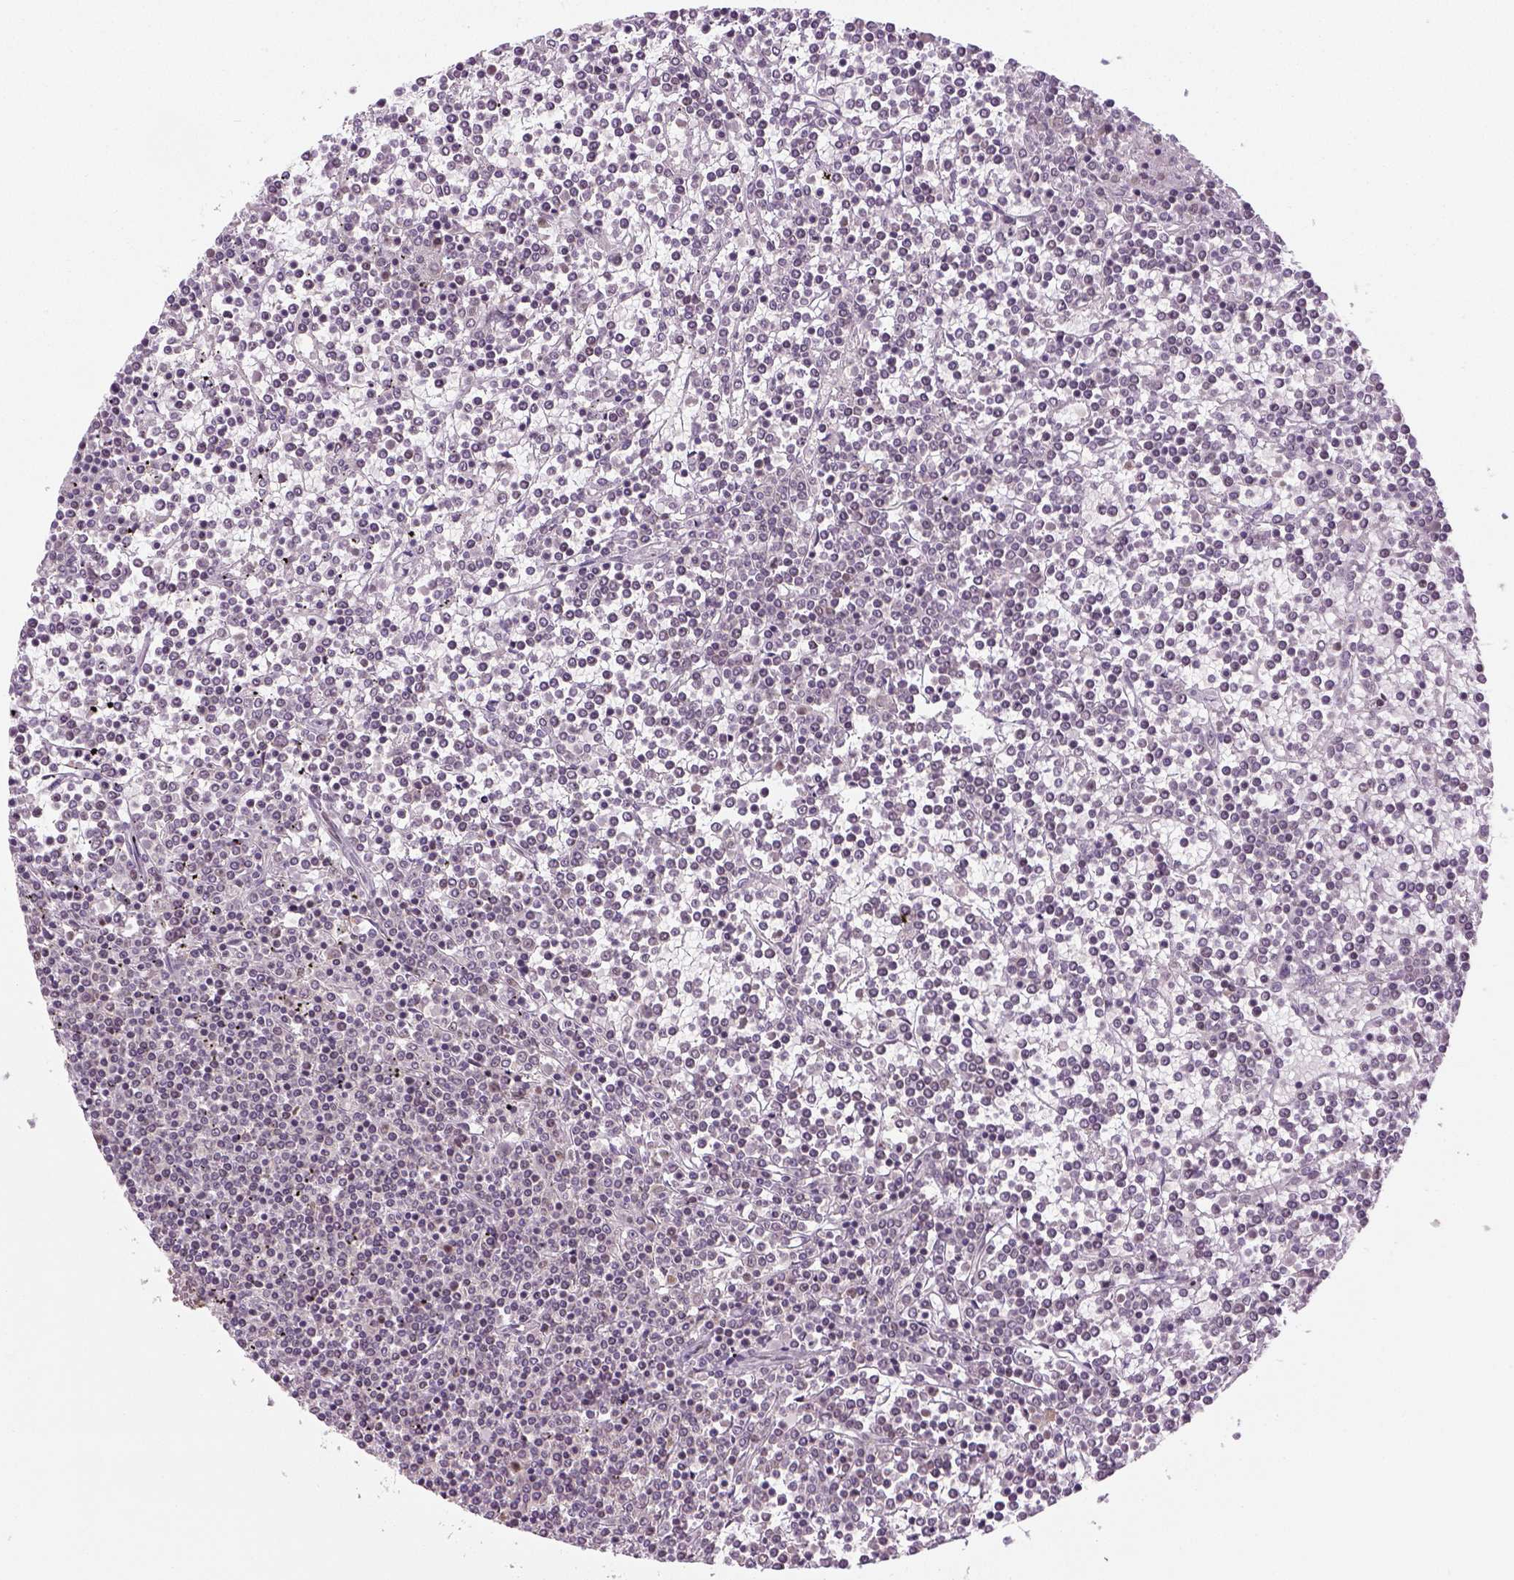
{"staining": {"intensity": "negative", "quantity": "none", "location": "none"}, "tissue": "lymphoma", "cell_type": "Tumor cells", "image_type": "cancer", "snomed": [{"axis": "morphology", "description": "Malignant lymphoma, non-Hodgkin's type, Low grade"}, {"axis": "topography", "description": "Spleen"}], "caption": "Tumor cells show no significant protein staining in lymphoma. (Immunohistochemistry (ihc), brightfield microscopy, high magnification).", "gene": "FANCE", "patient": {"sex": "female", "age": 19}}